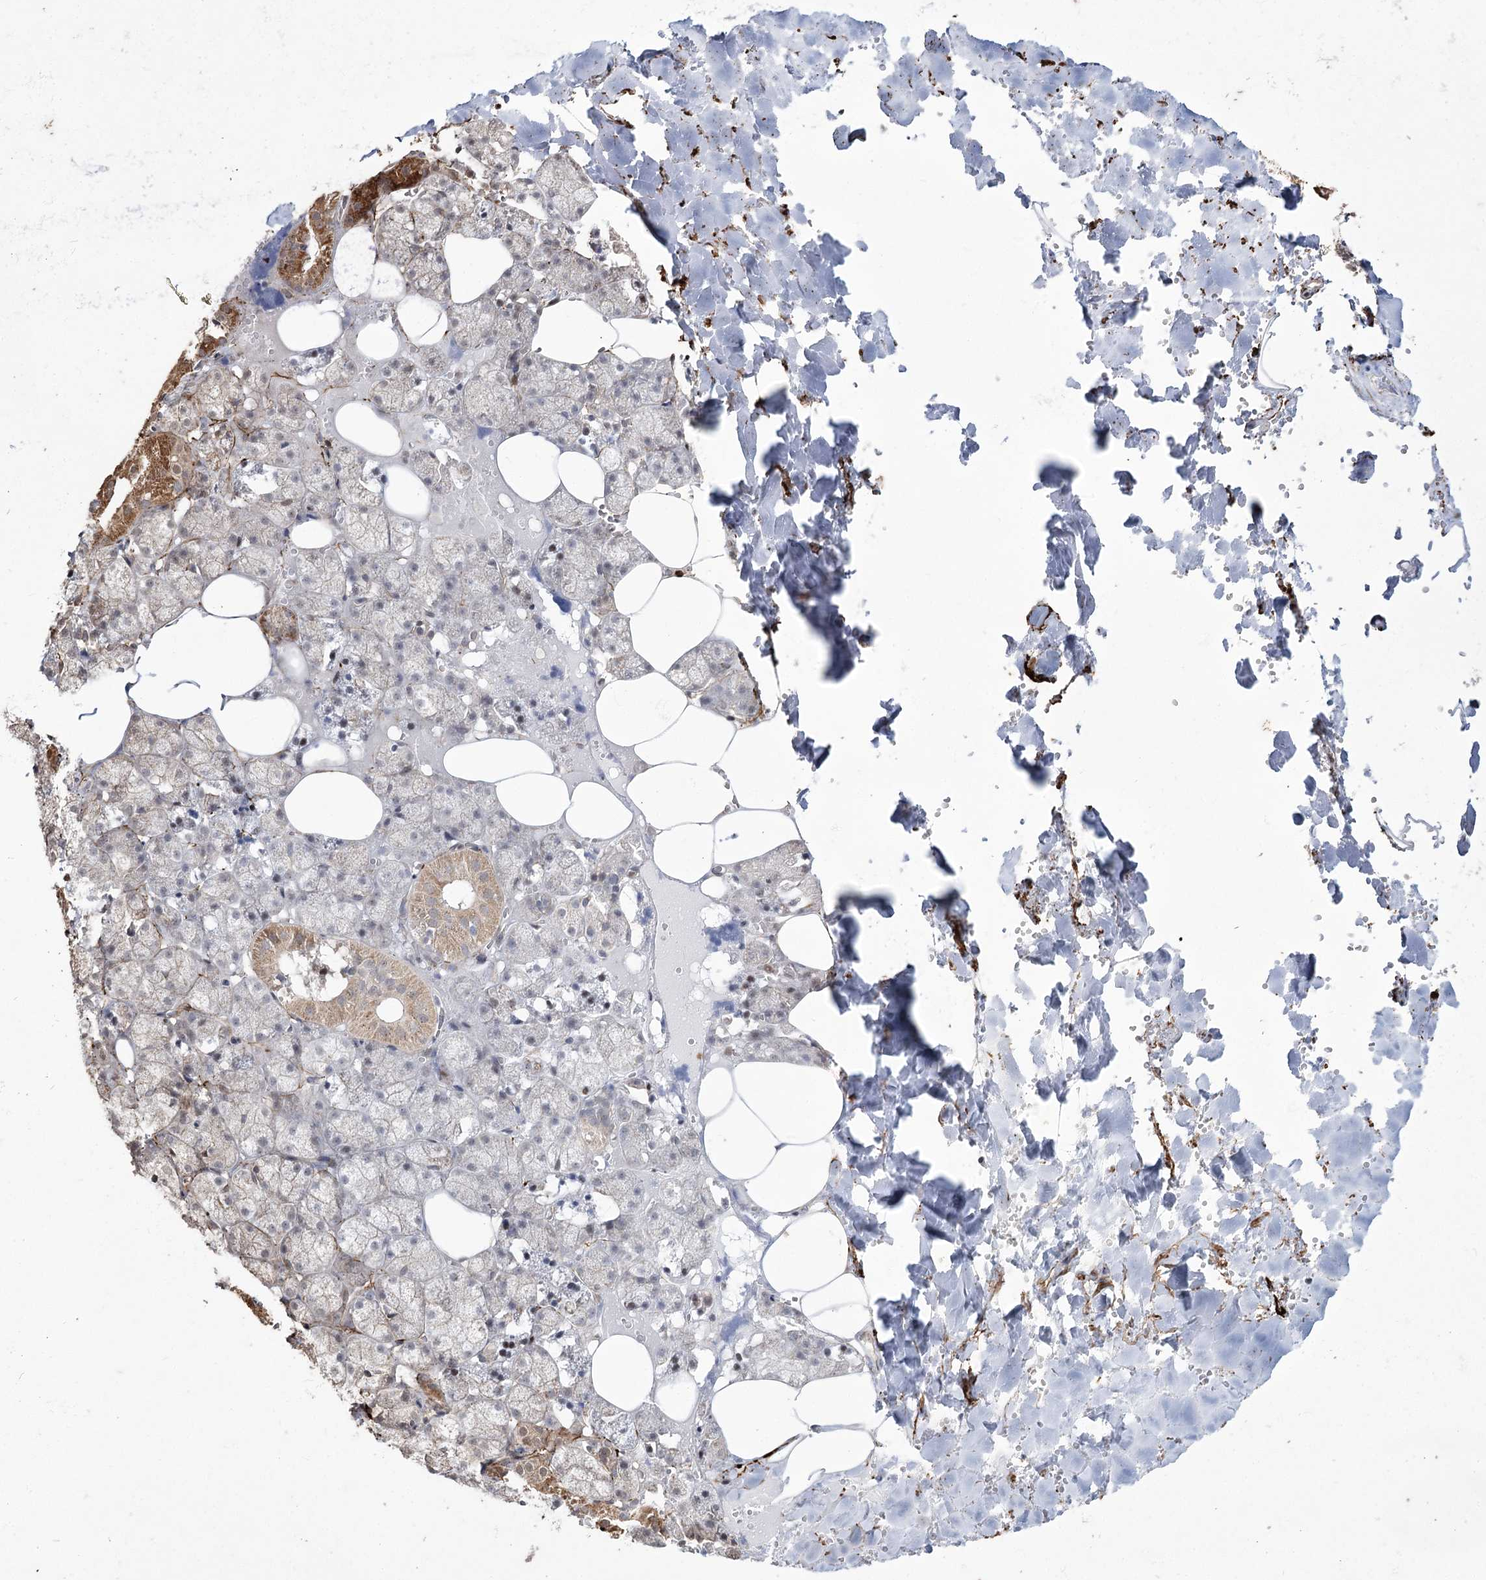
{"staining": {"intensity": "moderate", "quantity": "<25%", "location": "cytoplasmic/membranous"}, "tissue": "salivary gland", "cell_type": "Glandular cells", "image_type": "normal", "snomed": [{"axis": "morphology", "description": "Normal tissue, NOS"}, {"axis": "topography", "description": "Salivary gland"}], "caption": "An IHC photomicrograph of benign tissue is shown. Protein staining in brown labels moderate cytoplasmic/membranous positivity in salivary gland within glandular cells.", "gene": "YBX3", "patient": {"sex": "male", "age": 62}}